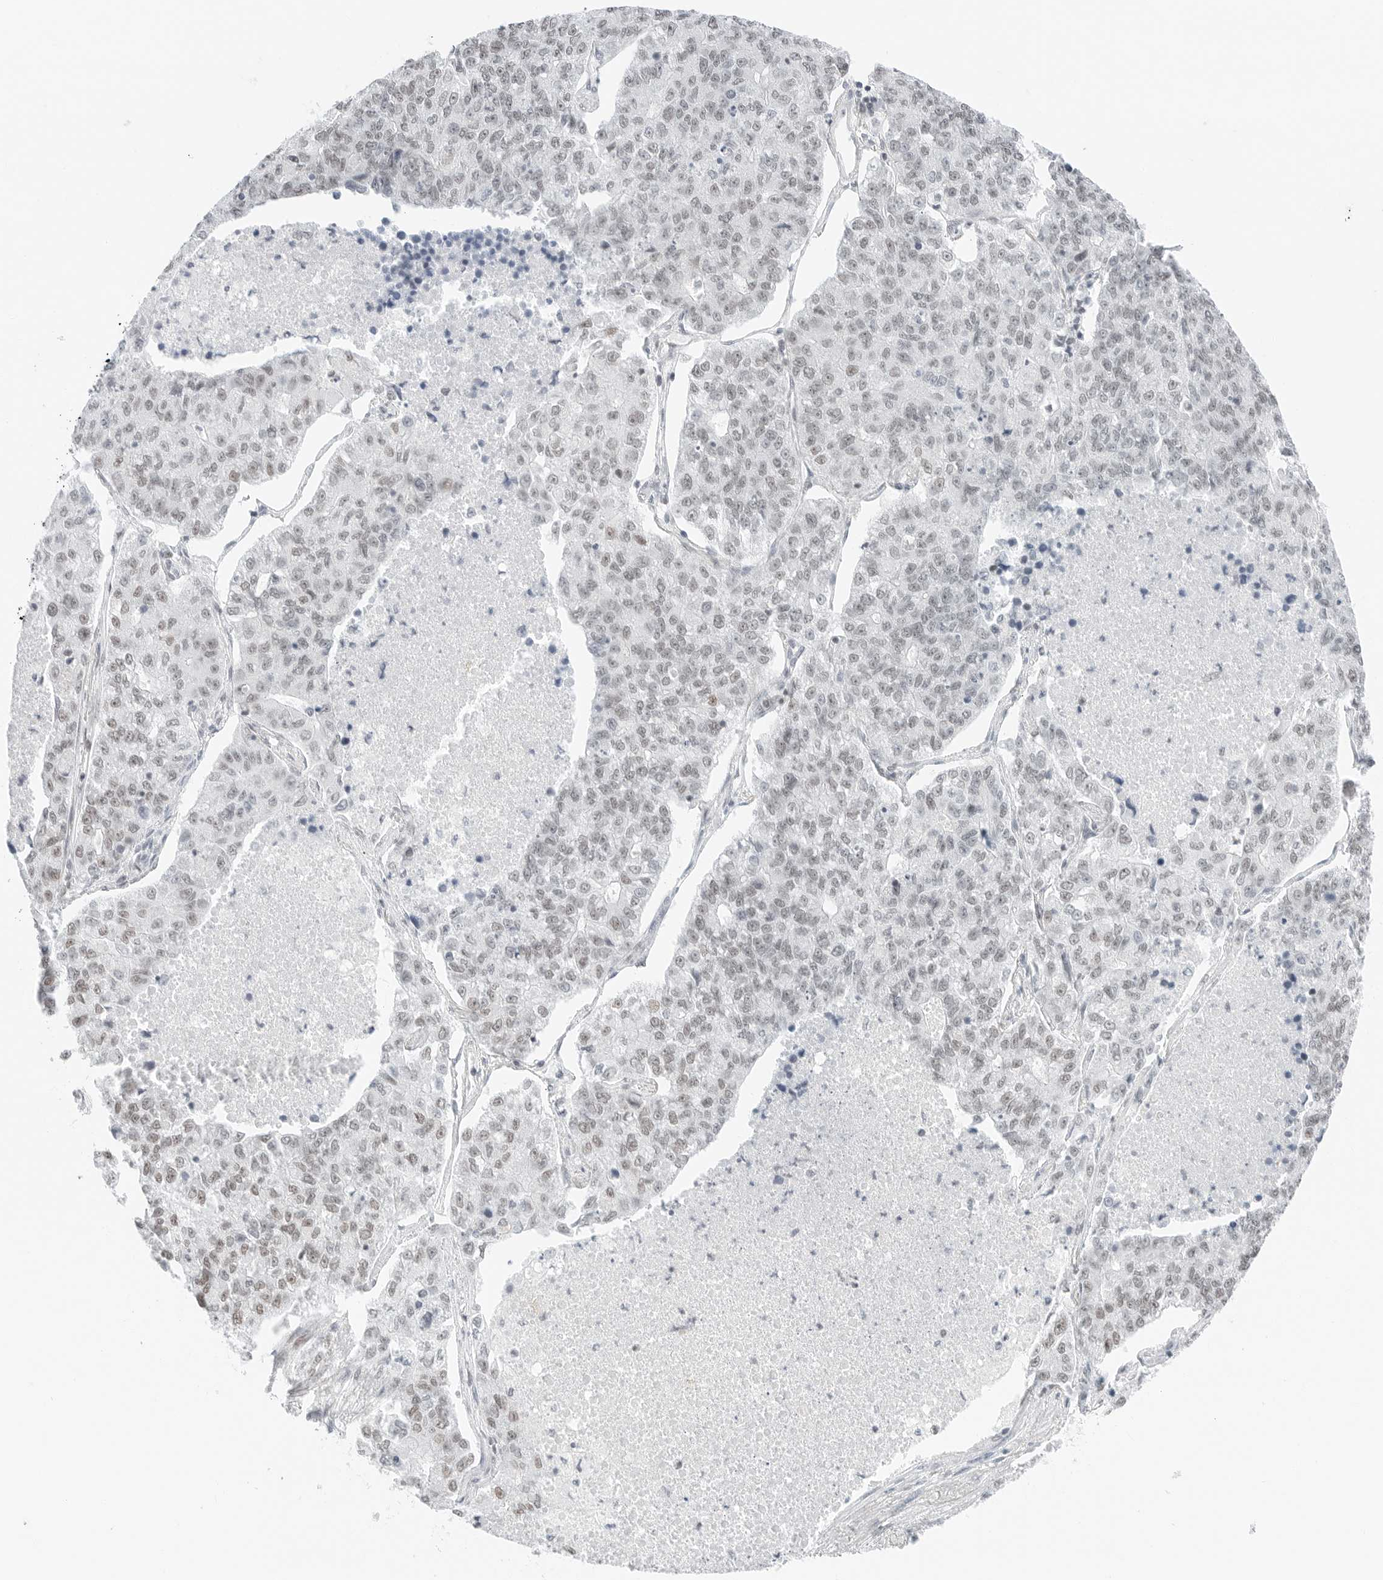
{"staining": {"intensity": "weak", "quantity": "<25%", "location": "nuclear"}, "tissue": "lung cancer", "cell_type": "Tumor cells", "image_type": "cancer", "snomed": [{"axis": "morphology", "description": "Adenocarcinoma, NOS"}, {"axis": "topography", "description": "Lung"}], "caption": "There is no significant positivity in tumor cells of lung adenocarcinoma. The staining was performed using DAB to visualize the protein expression in brown, while the nuclei were stained in blue with hematoxylin (Magnification: 20x).", "gene": "CRTC2", "patient": {"sex": "male", "age": 49}}